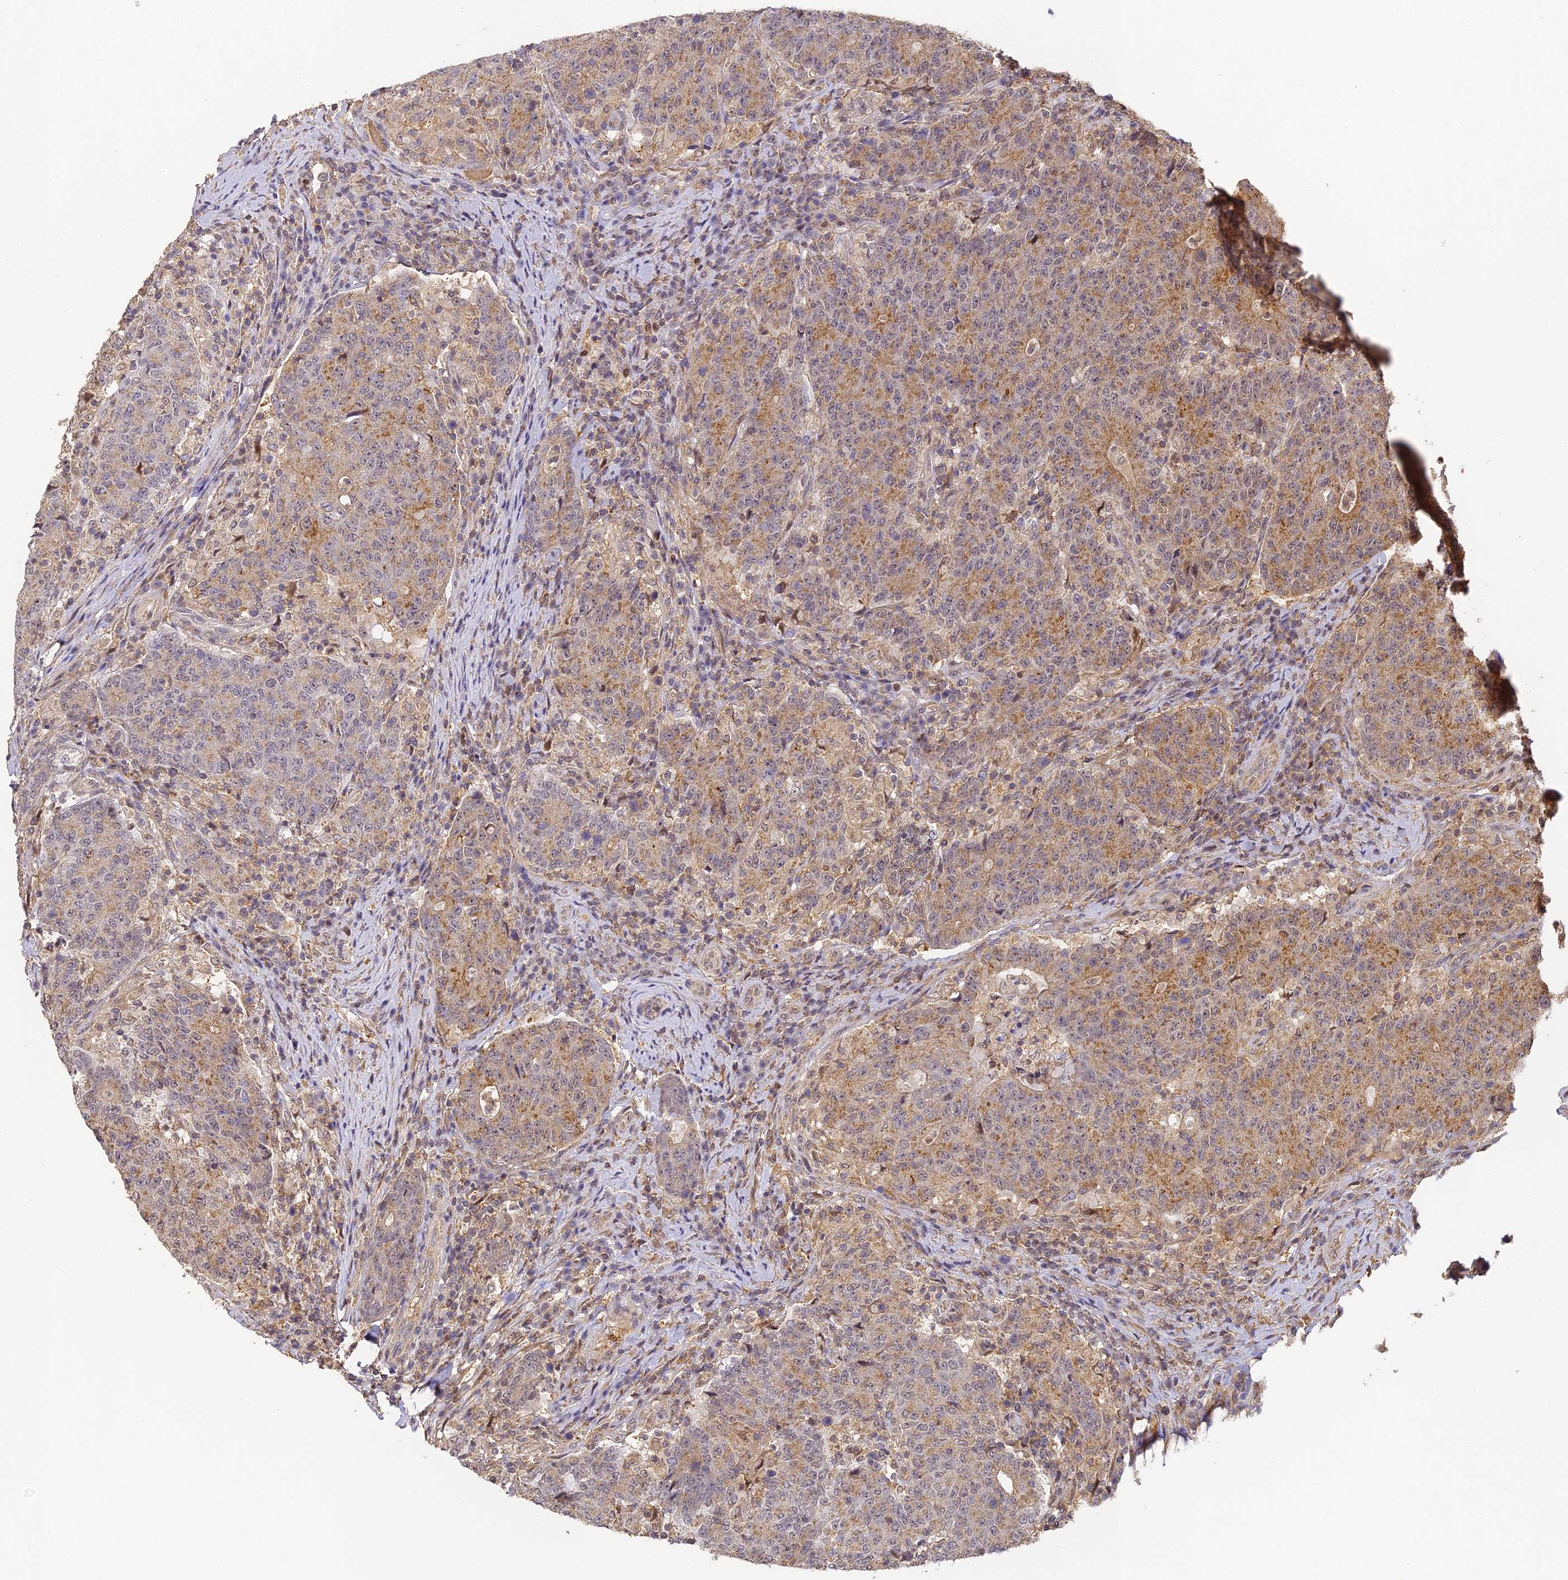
{"staining": {"intensity": "weak", "quantity": ">75%", "location": "cytoplasmic/membranous"}, "tissue": "colorectal cancer", "cell_type": "Tumor cells", "image_type": "cancer", "snomed": [{"axis": "morphology", "description": "Adenocarcinoma, NOS"}, {"axis": "topography", "description": "Colon"}], "caption": "Colorectal cancer stained with a brown dye exhibits weak cytoplasmic/membranous positive positivity in approximately >75% of tumor cells.", "gene": "ZNF443", "patient": {"sex": "female", "age": 75}}